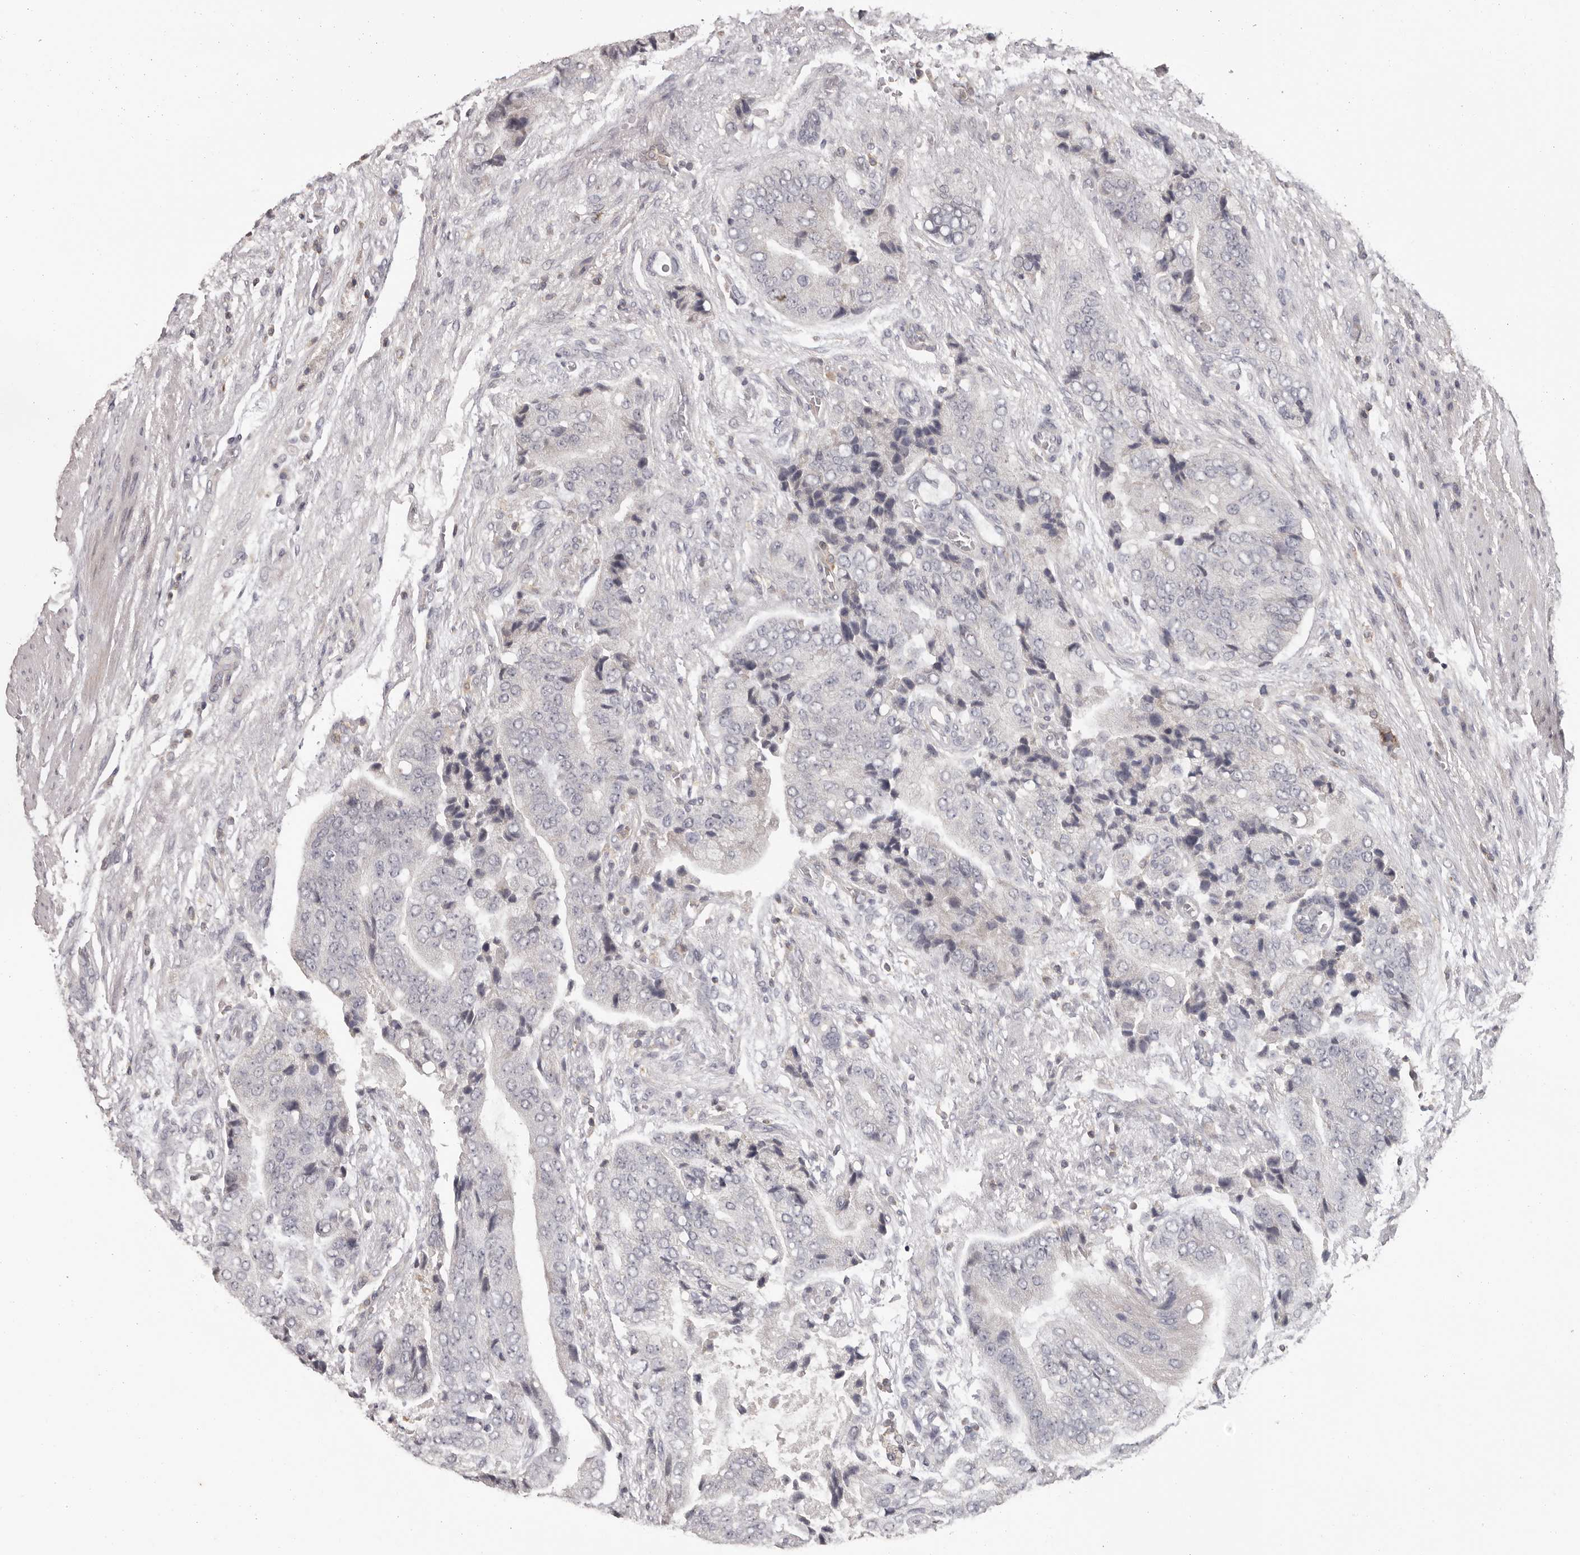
{"staining": {"intensity": "negative", "quantity": "none", "location": "none"}, "tissue": "prostate cancer", "cell_type": "Tumor cells", "image_type": "cancer", "snomed": [{"axis": "morphology", "description": "Adenocarcinoma, High grade"}, {"axis": "topography", "description": "Prostate"}], "caption": "Human prostate adenocarcinoma (high-grade) stained for a protein using immunohistochemistry (IHC) shows no staining in tumor cells.", "gene": "ANKRD44", "patient": {"sex": "male", "age": 70}}